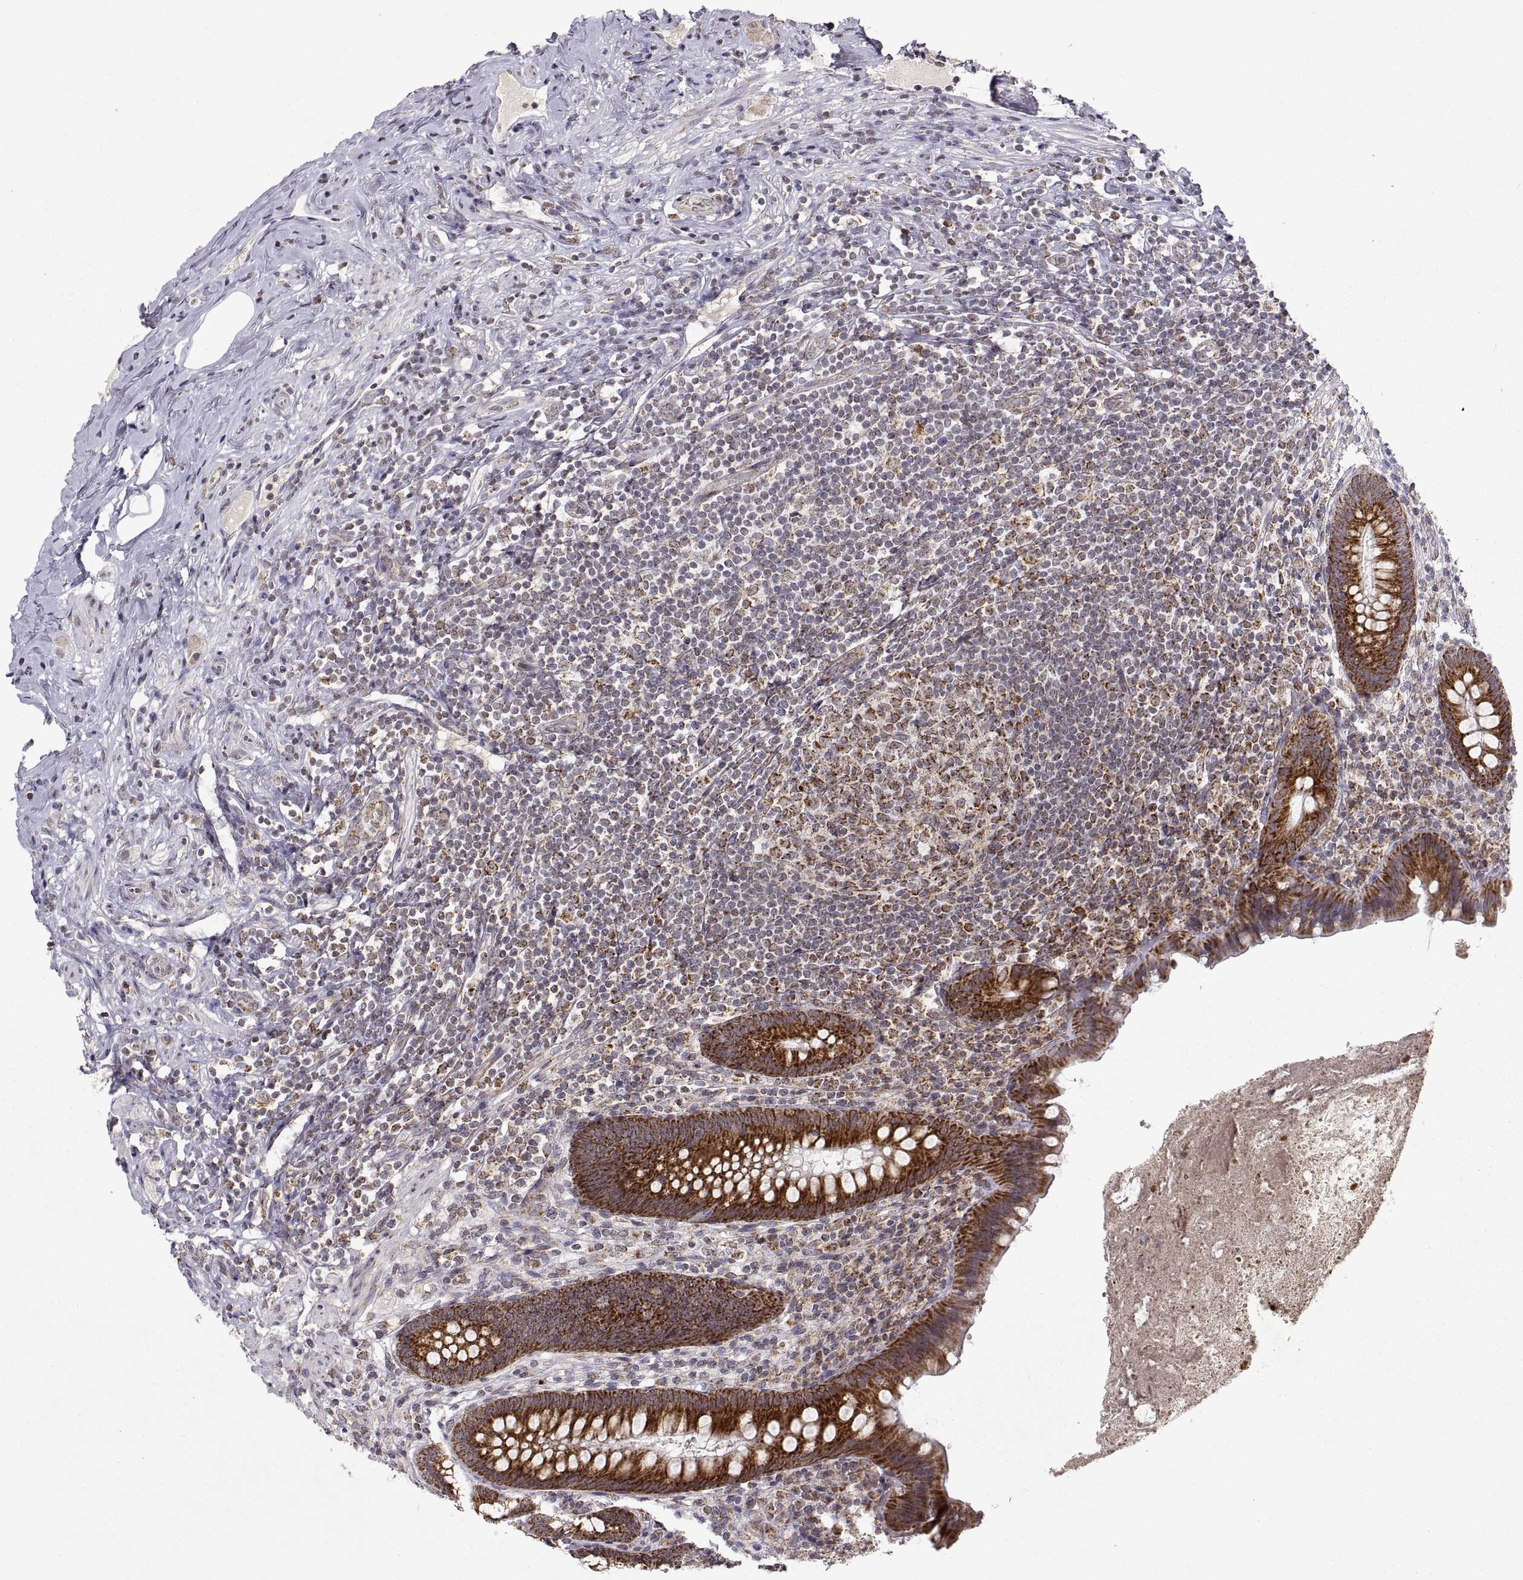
{"staining": {"intensity": "strong", "quantity": ">75%", "location": "cytoplasmic/membranous"}, "tissue": "appendix", "cell_type": "Glandular cells", "image_type": "normal", "snomed": [{"axis": "morphology", "description": "Normal tissue, NOS"}, {"axis": "topography", "description": "Appendix"}], "caption": "Immunohistochemistry image of normal appendix stained for a protein (brown), which displays high levels of strong cytoplasmic/membranous staining in about >75% of glandular cells.", "gene": "MANBAL", "patient": {"sex": "male", "age": 47}}